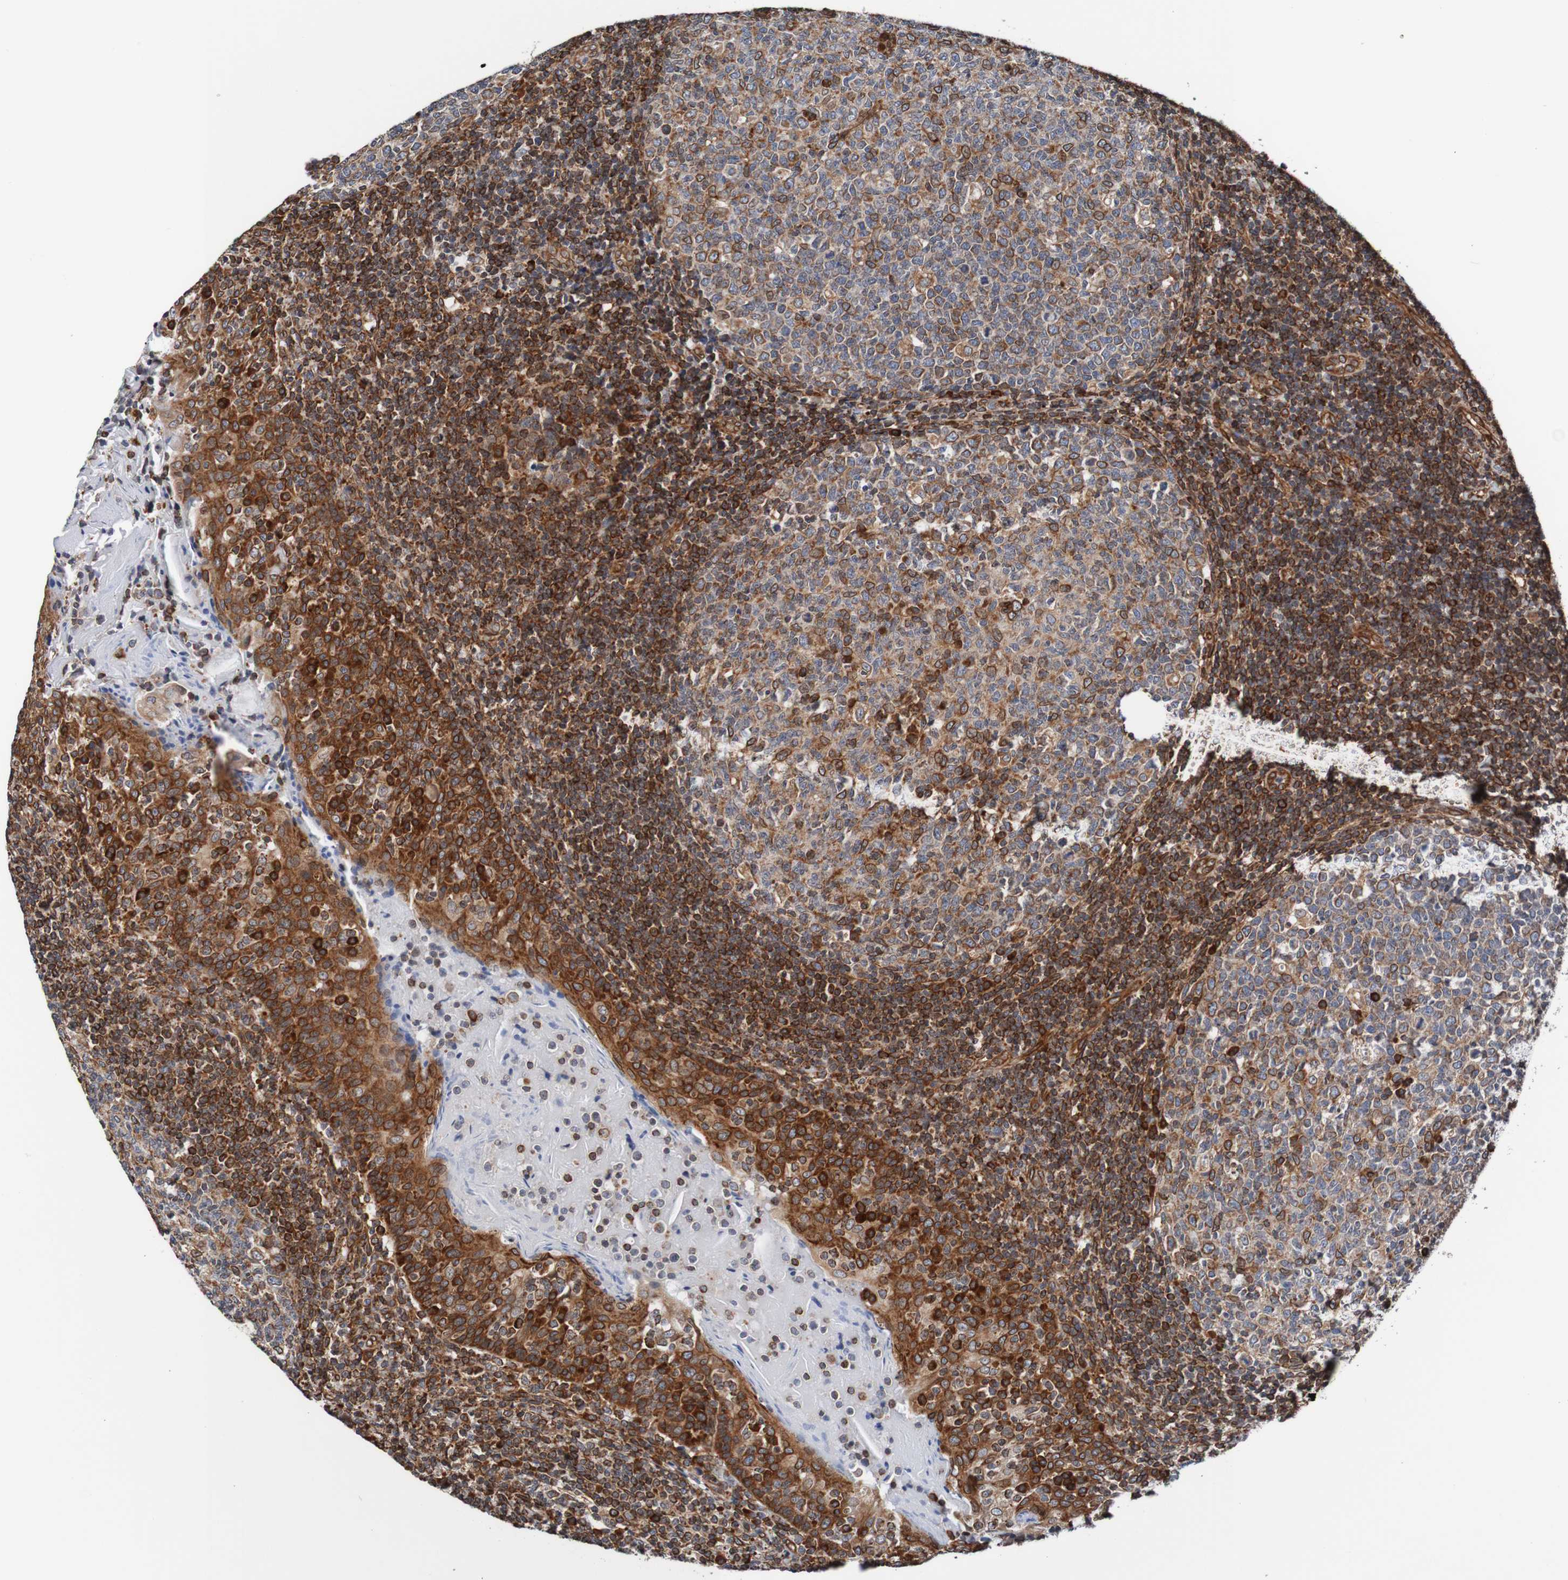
{"staining": {"intensity": "moderate", "quantity": "25%-75%", "location": "cytoplasmic/membranous,nuclear"}, "tissue": "tonsil", "cell_type": "Germinal center cells", "image_type": "normal", "snomed": [{"axis": "morphology", "description": "Normal tissue, NOS"}, {"axis": "topography", "description": "Tonsil"}], "caption": "Moderate cytoplasmic/membranous,nuclear positivity for a protein is seen in approximately 25%-75% of germinal center cells of benign tonsil using immunohistochemistry (IHC).", "gene": "TMEM109", "patient": {"sex": "female", "age": 19}}